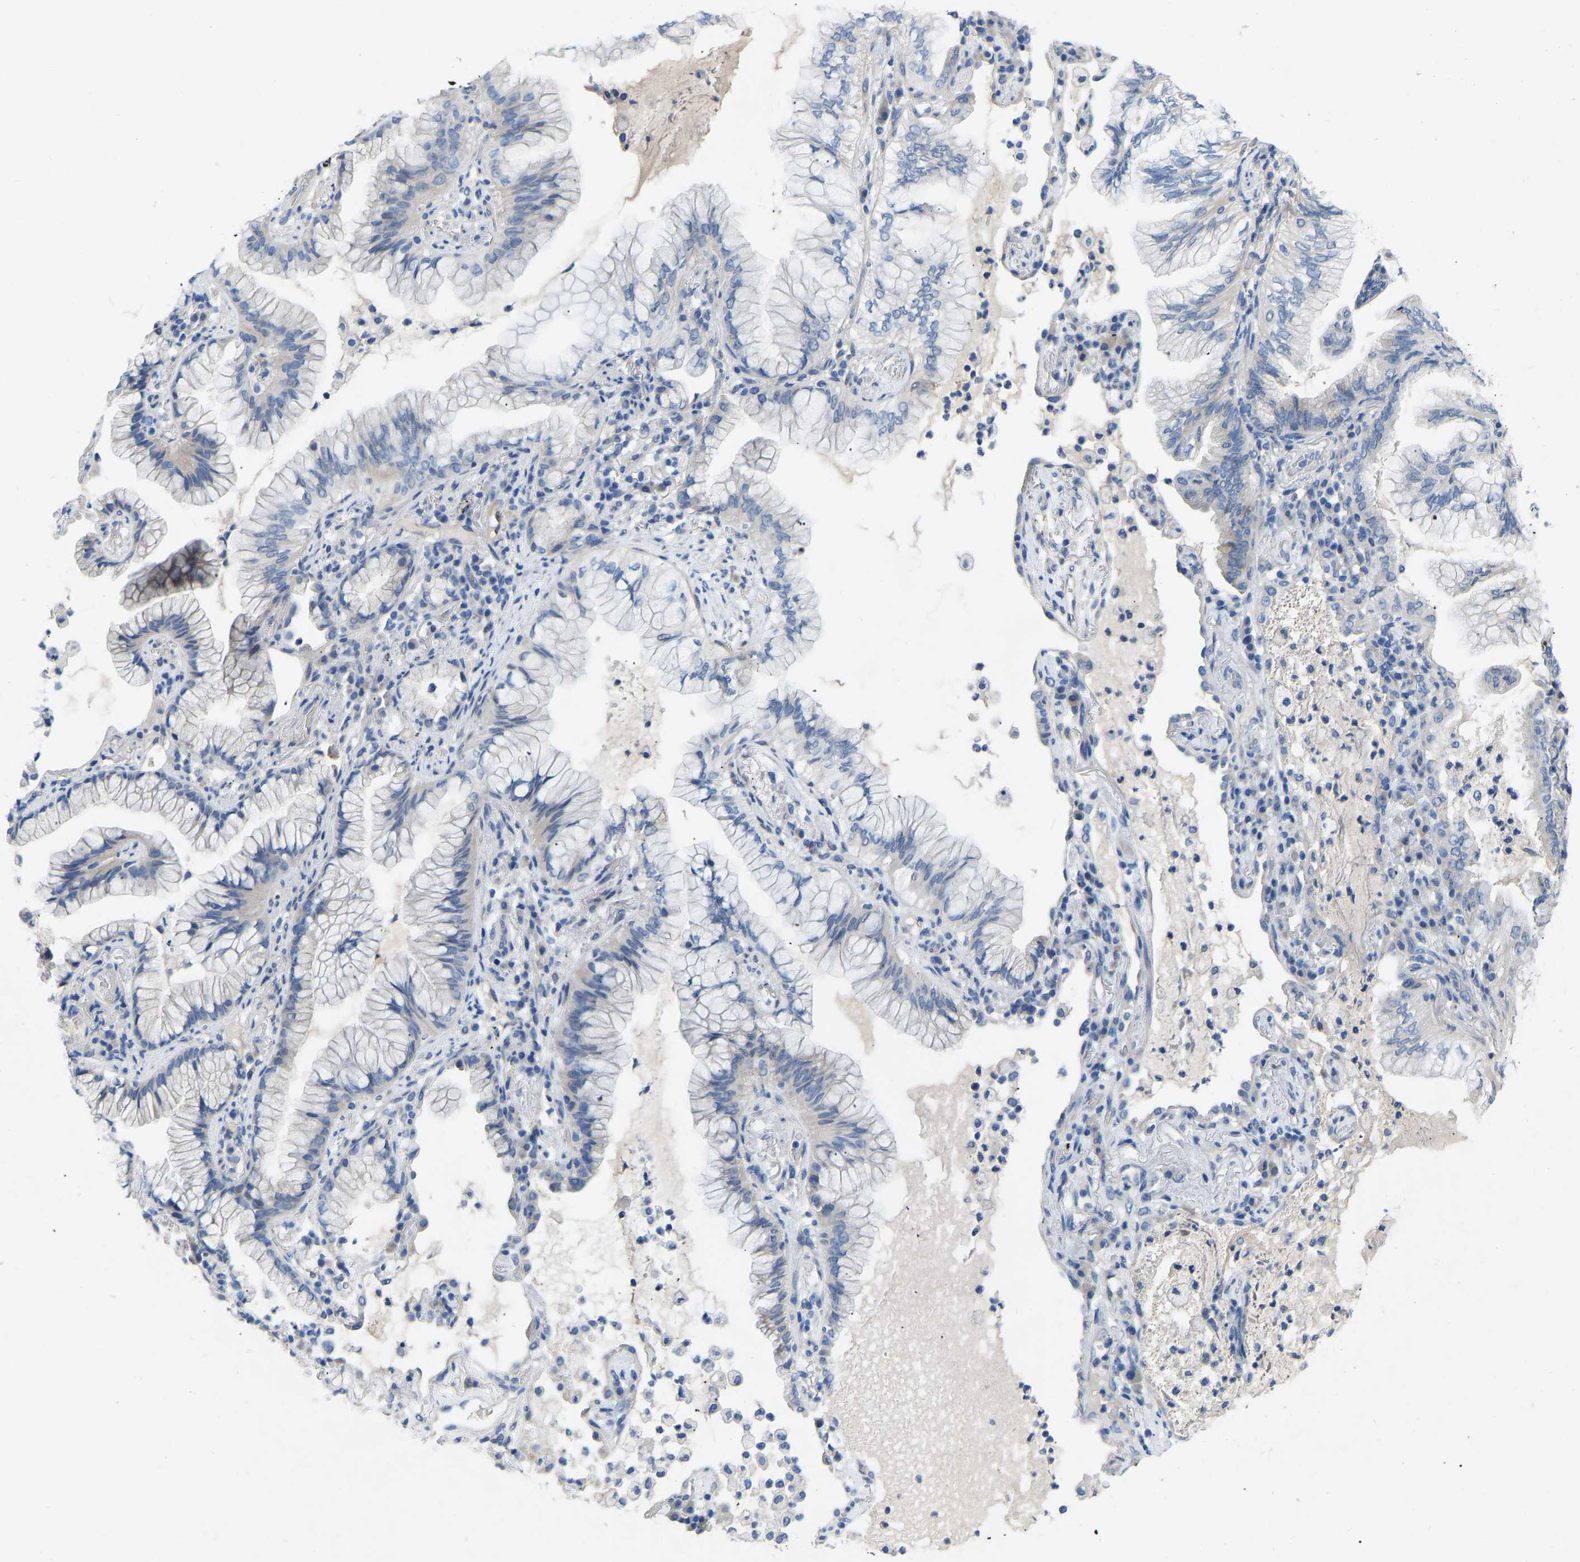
{"staining": {"intensity": "weak", "quantity": "<25%", "location": "cytoplasmic/membranous"}, "tissue": "lung cancer", "cell_type": "Tumor cells", "image_type": "cancer", "snomed": [{"axis": "morphology", "description": "Adenocarcinoma, NOS"}, {"axis": "topography", "description": "Lung"}], "caption": "Immunohistochemistry photomicrograph of neoplastic tissue: lung adenocarcinoma stained with DAB displays no significant protein expression in tumor cells. The staining is performed using DAB brown chromogen with nuclei counter-stained in using hematoxylin.", "gene": "RBP1", "patient": {"sex": "female", "age": 70}}